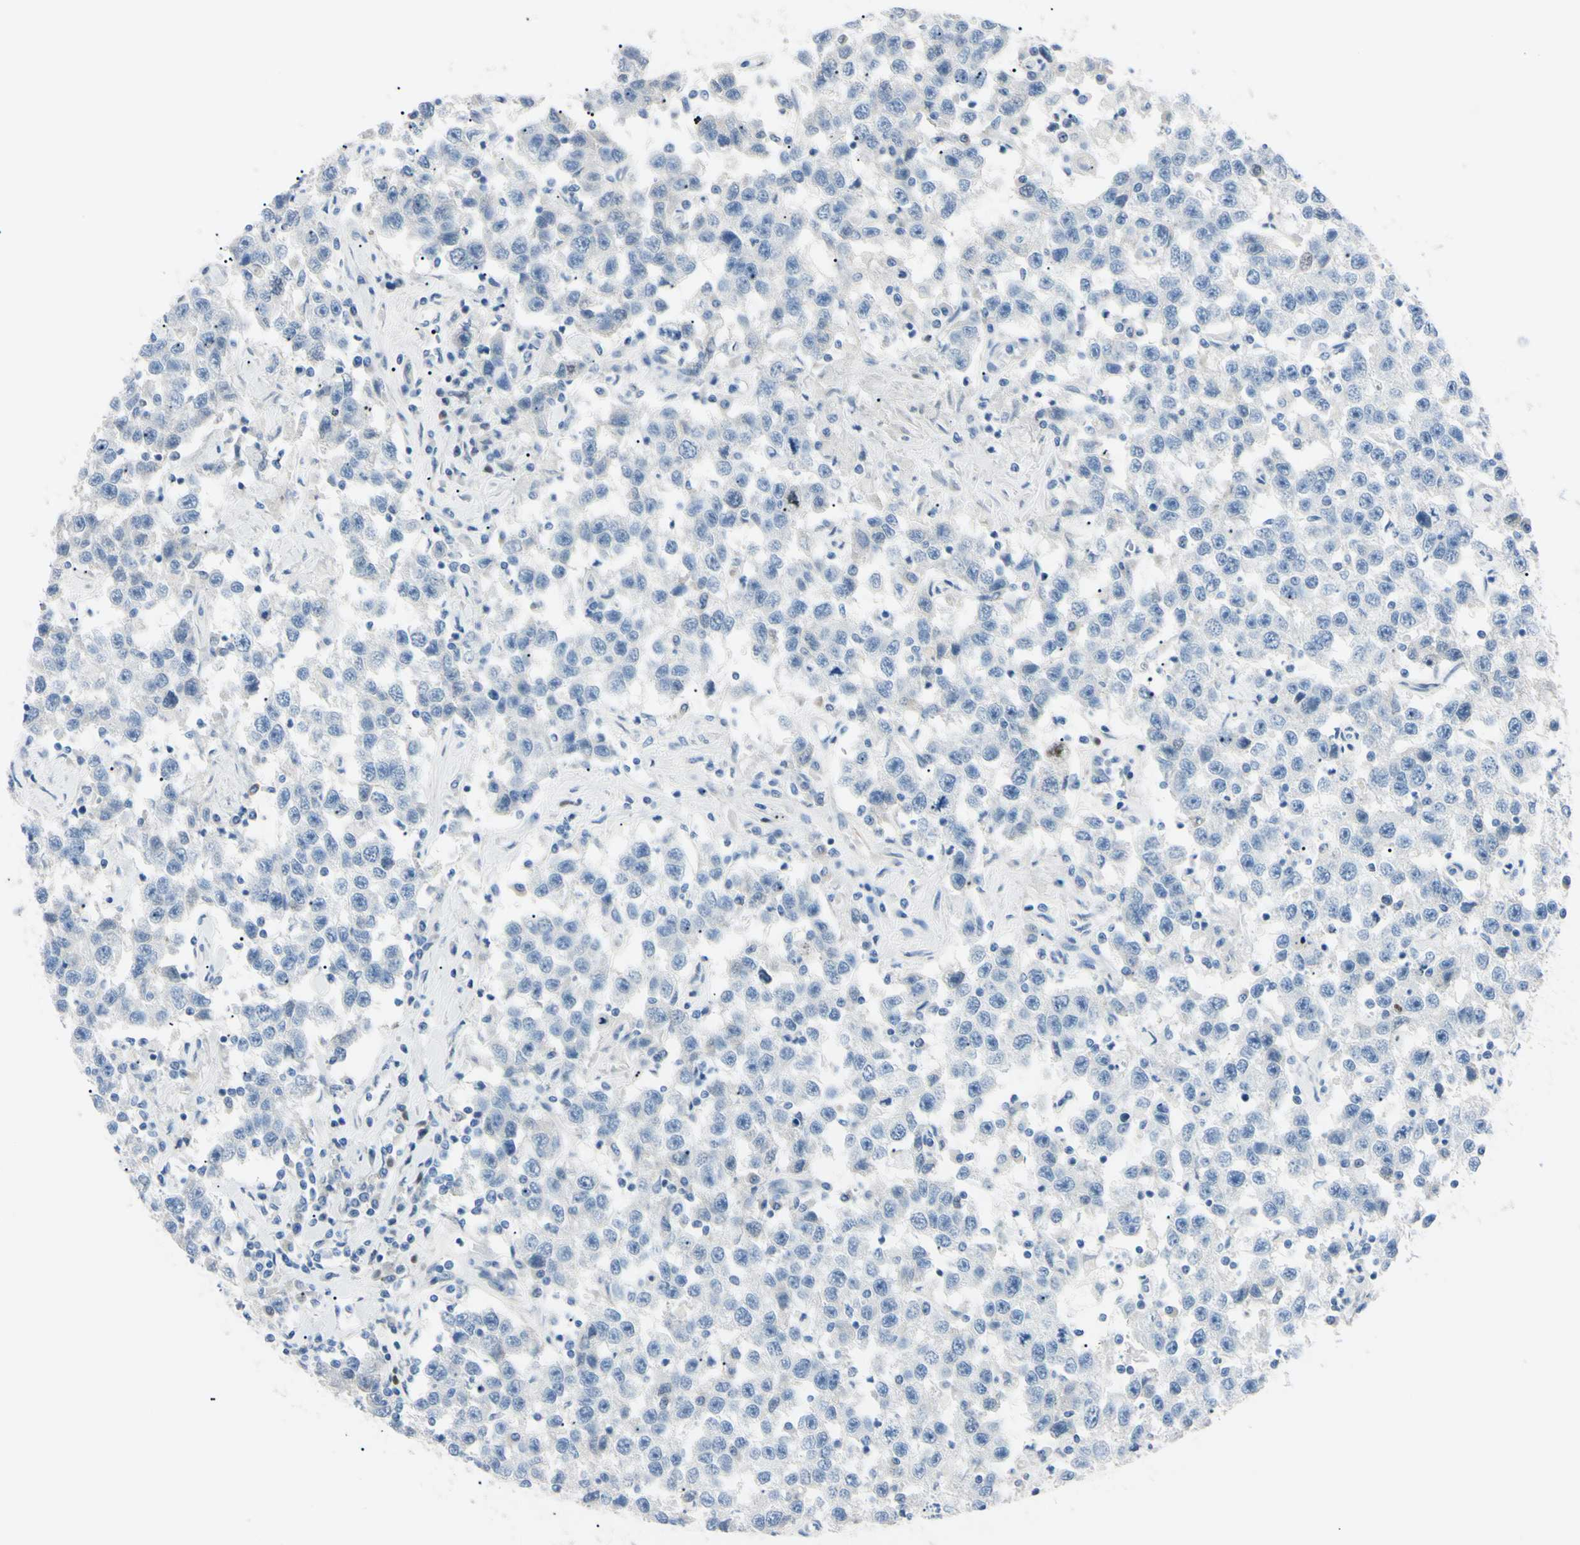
{"staining": {"intensity": "negative", "quantity": "none", "location": "none"}, "tissue": "testis cancer", "cell_type": "Tumor cells", "image_type": "cancer", "snomed": [{"axis": "morphology", "description": "Seminoma, NOS"}, {"axis": "topography", "description": "Testis"}], "caption": "Photomicrograph shows no protein staining in tumor cells of testis seminoma tissue.", "gene": "FOLH1", "patient": {"sex": "male", "age": 41}}